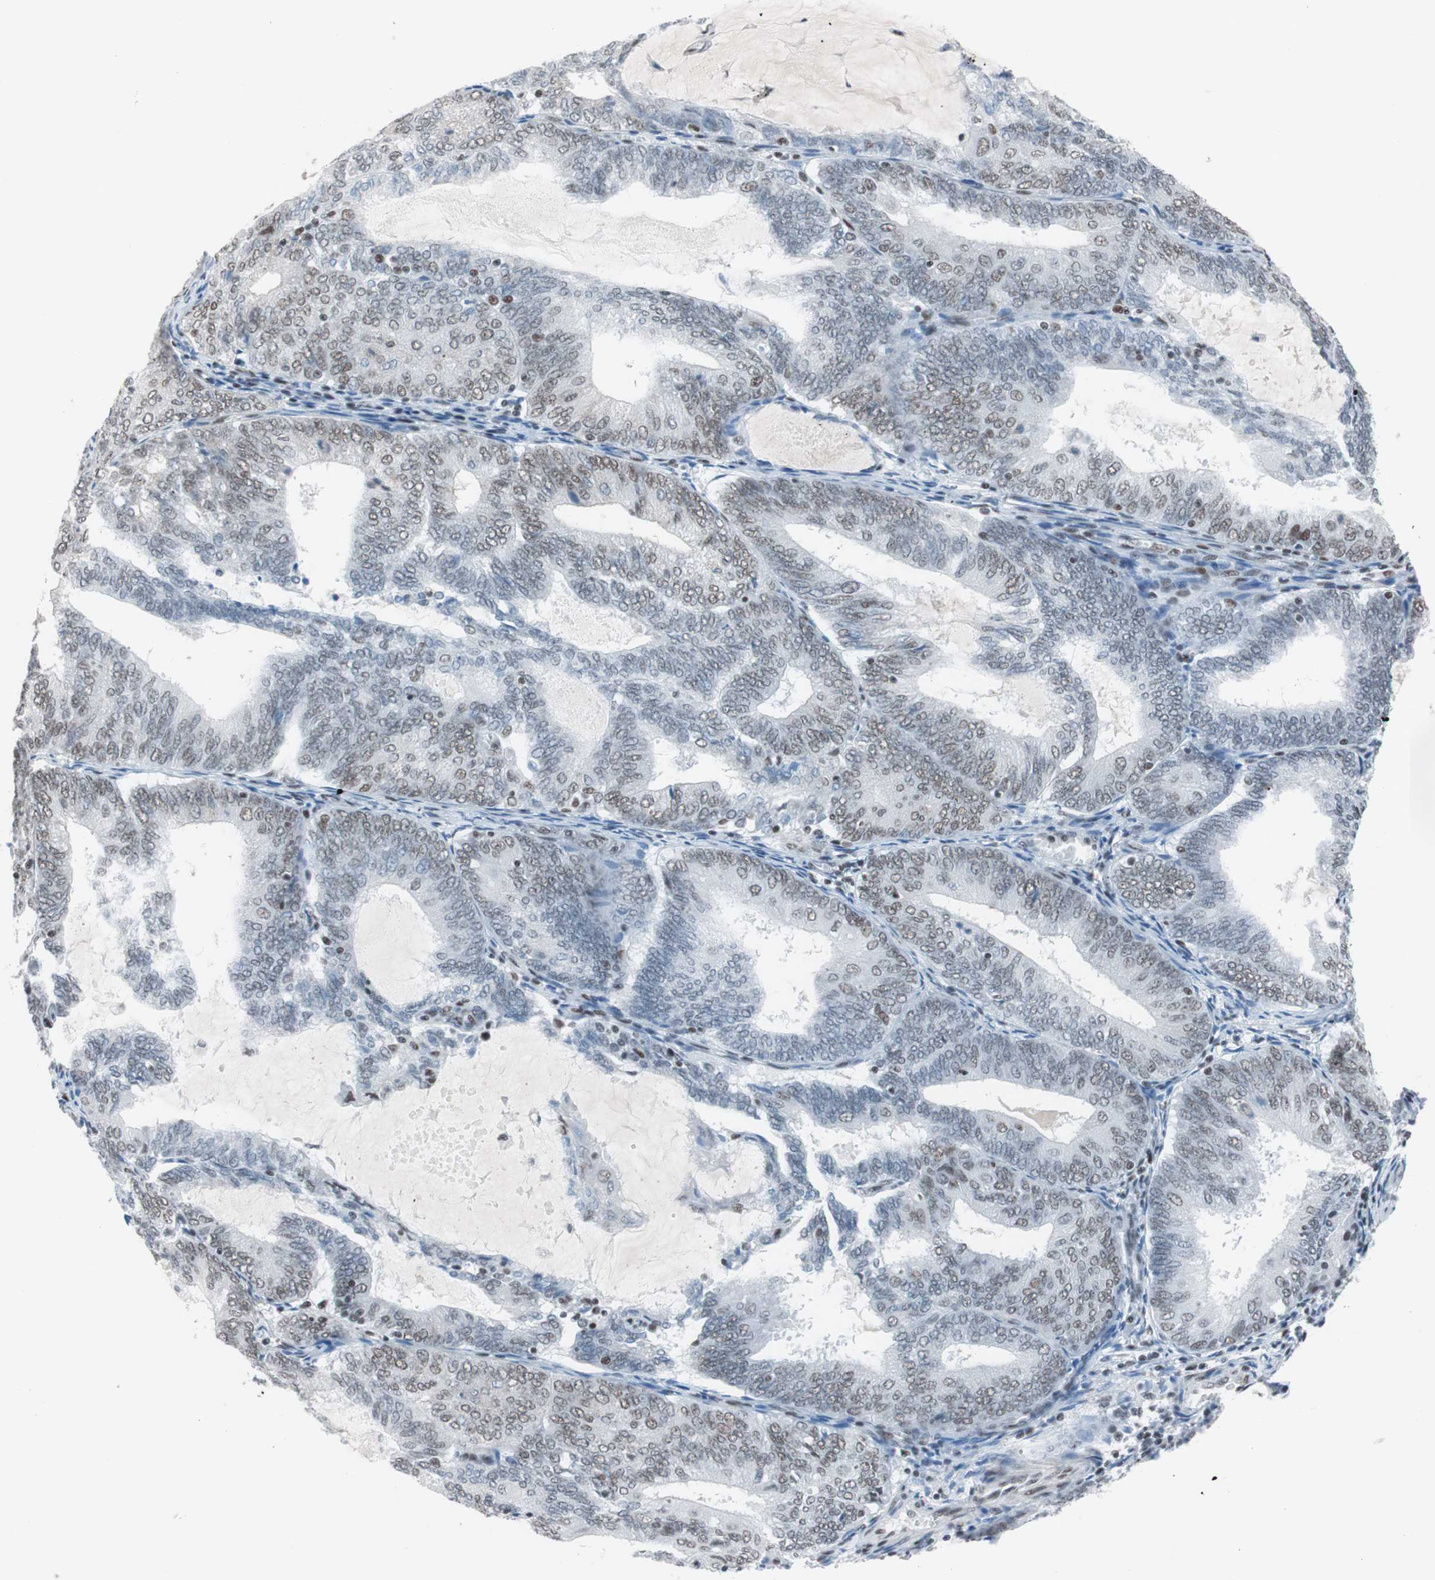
{"staining": {"intensity": "moderate", "quantity": "25%-75%", "location": "nuclear"}, "tissue": "endometrial cancer", "cell_type": "Tumor cells", "image_type": "cancer", "snomed": [{"axis": "morphology", "description": "Adenocarcinoma, NOS"}, {"axis": "topography", "description": "Endometrium"}], "caption": "Immunohistochemical staining of endometrial cancer (adenocarcinoma) displays moderate nuclear protein staining in about 25%-75% of tumor cells.", "gene": "ARID1A", "patient": {"sex": "female", "age": 81}}